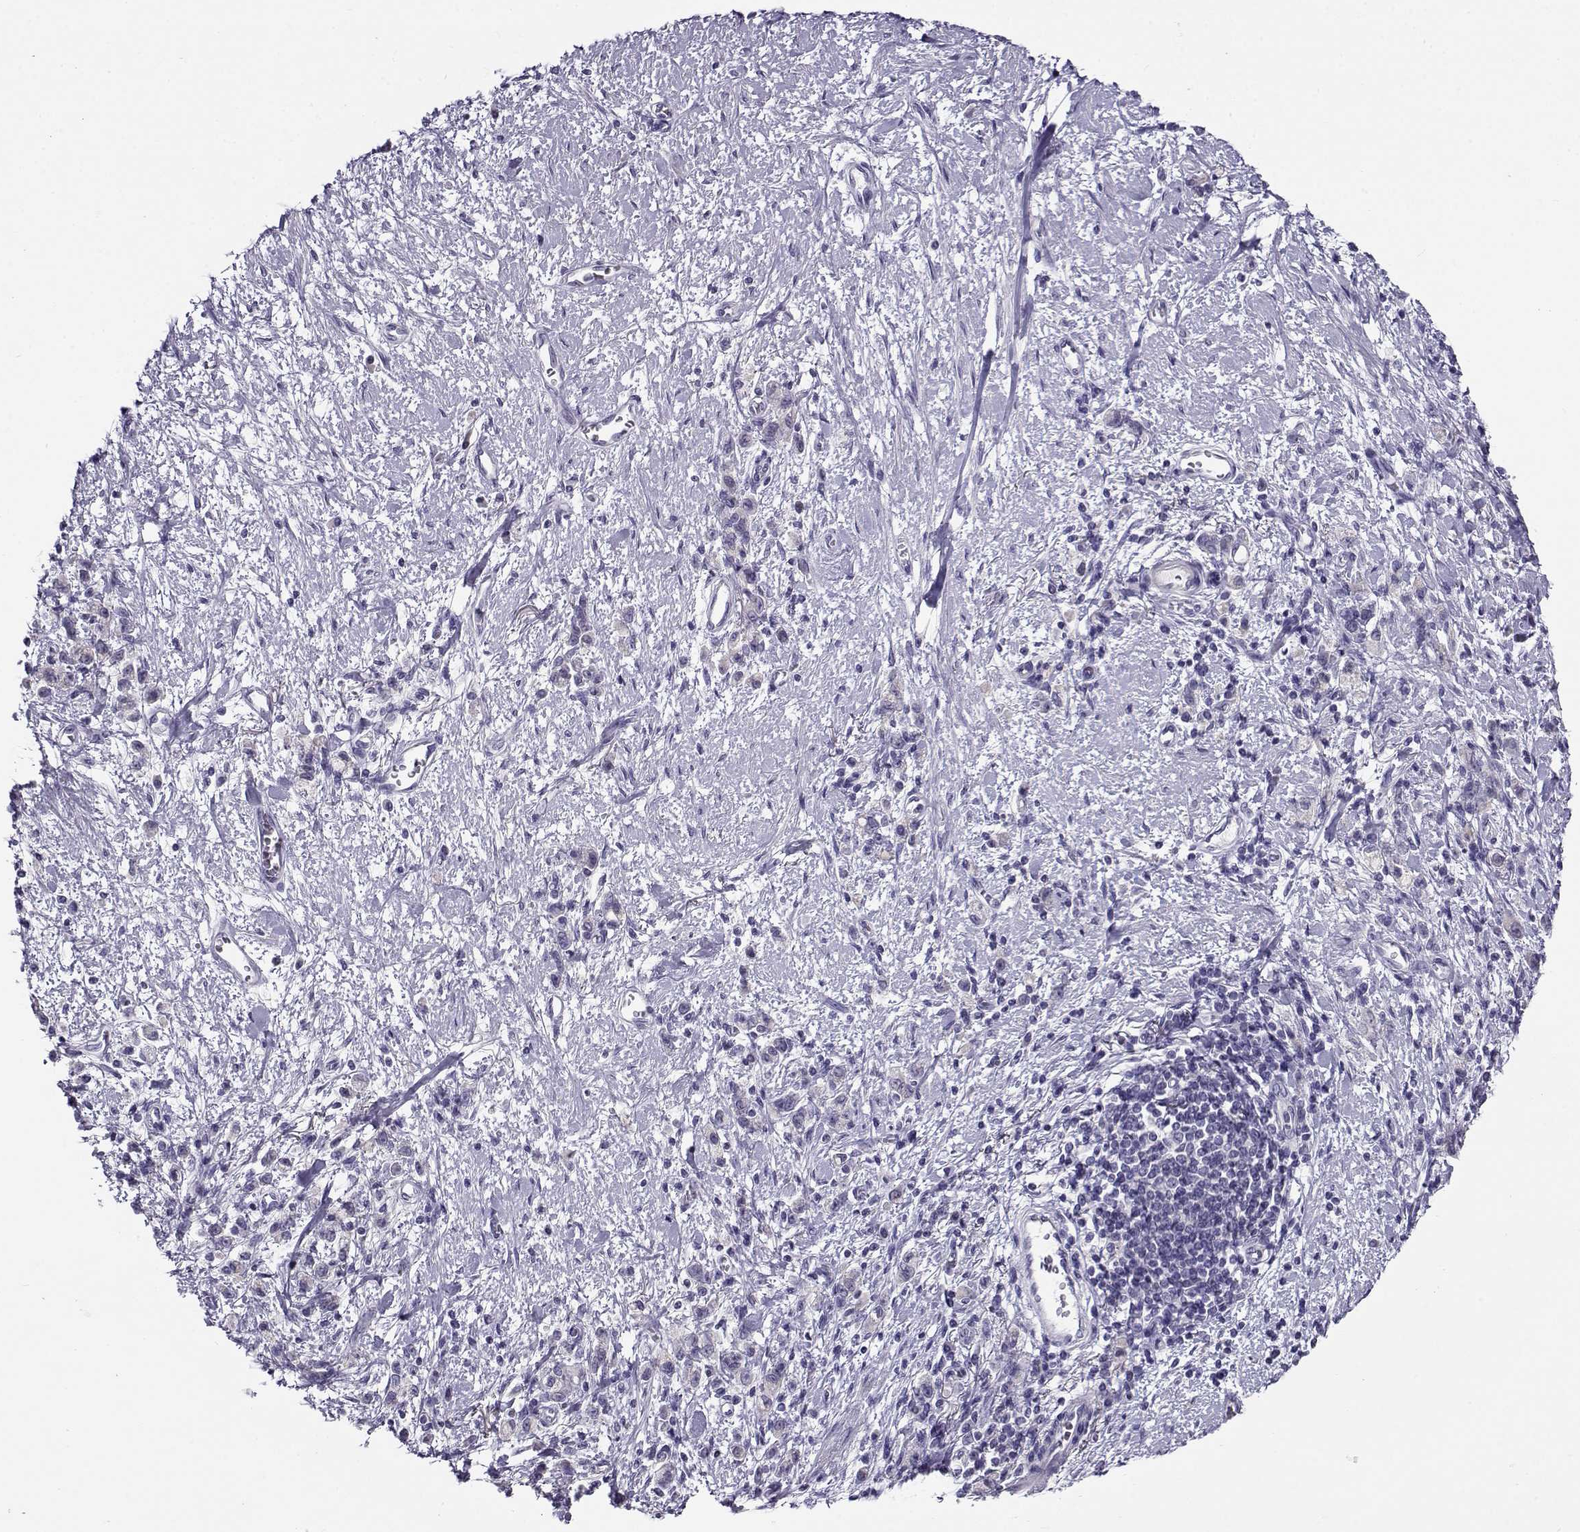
{"staining": {"intensity": "negative", "quantity": "none", "location": "none"}, "tissue": "stomach cancer", "cell_type": "Tumor cells", "image_type": "cancer", "snomed": [{"axis": "morphology", "description": "Adenocarcinoma, NOS"}, {"axis": "topography", "description": "Stomach"}], "caption": "This is an IHC histopathology image of human stomach cancer (adenocarcinoma). There is no expression in tumor cells.", "gene": "FEZF1", "patient": {"sex": "male", "age": 77}}